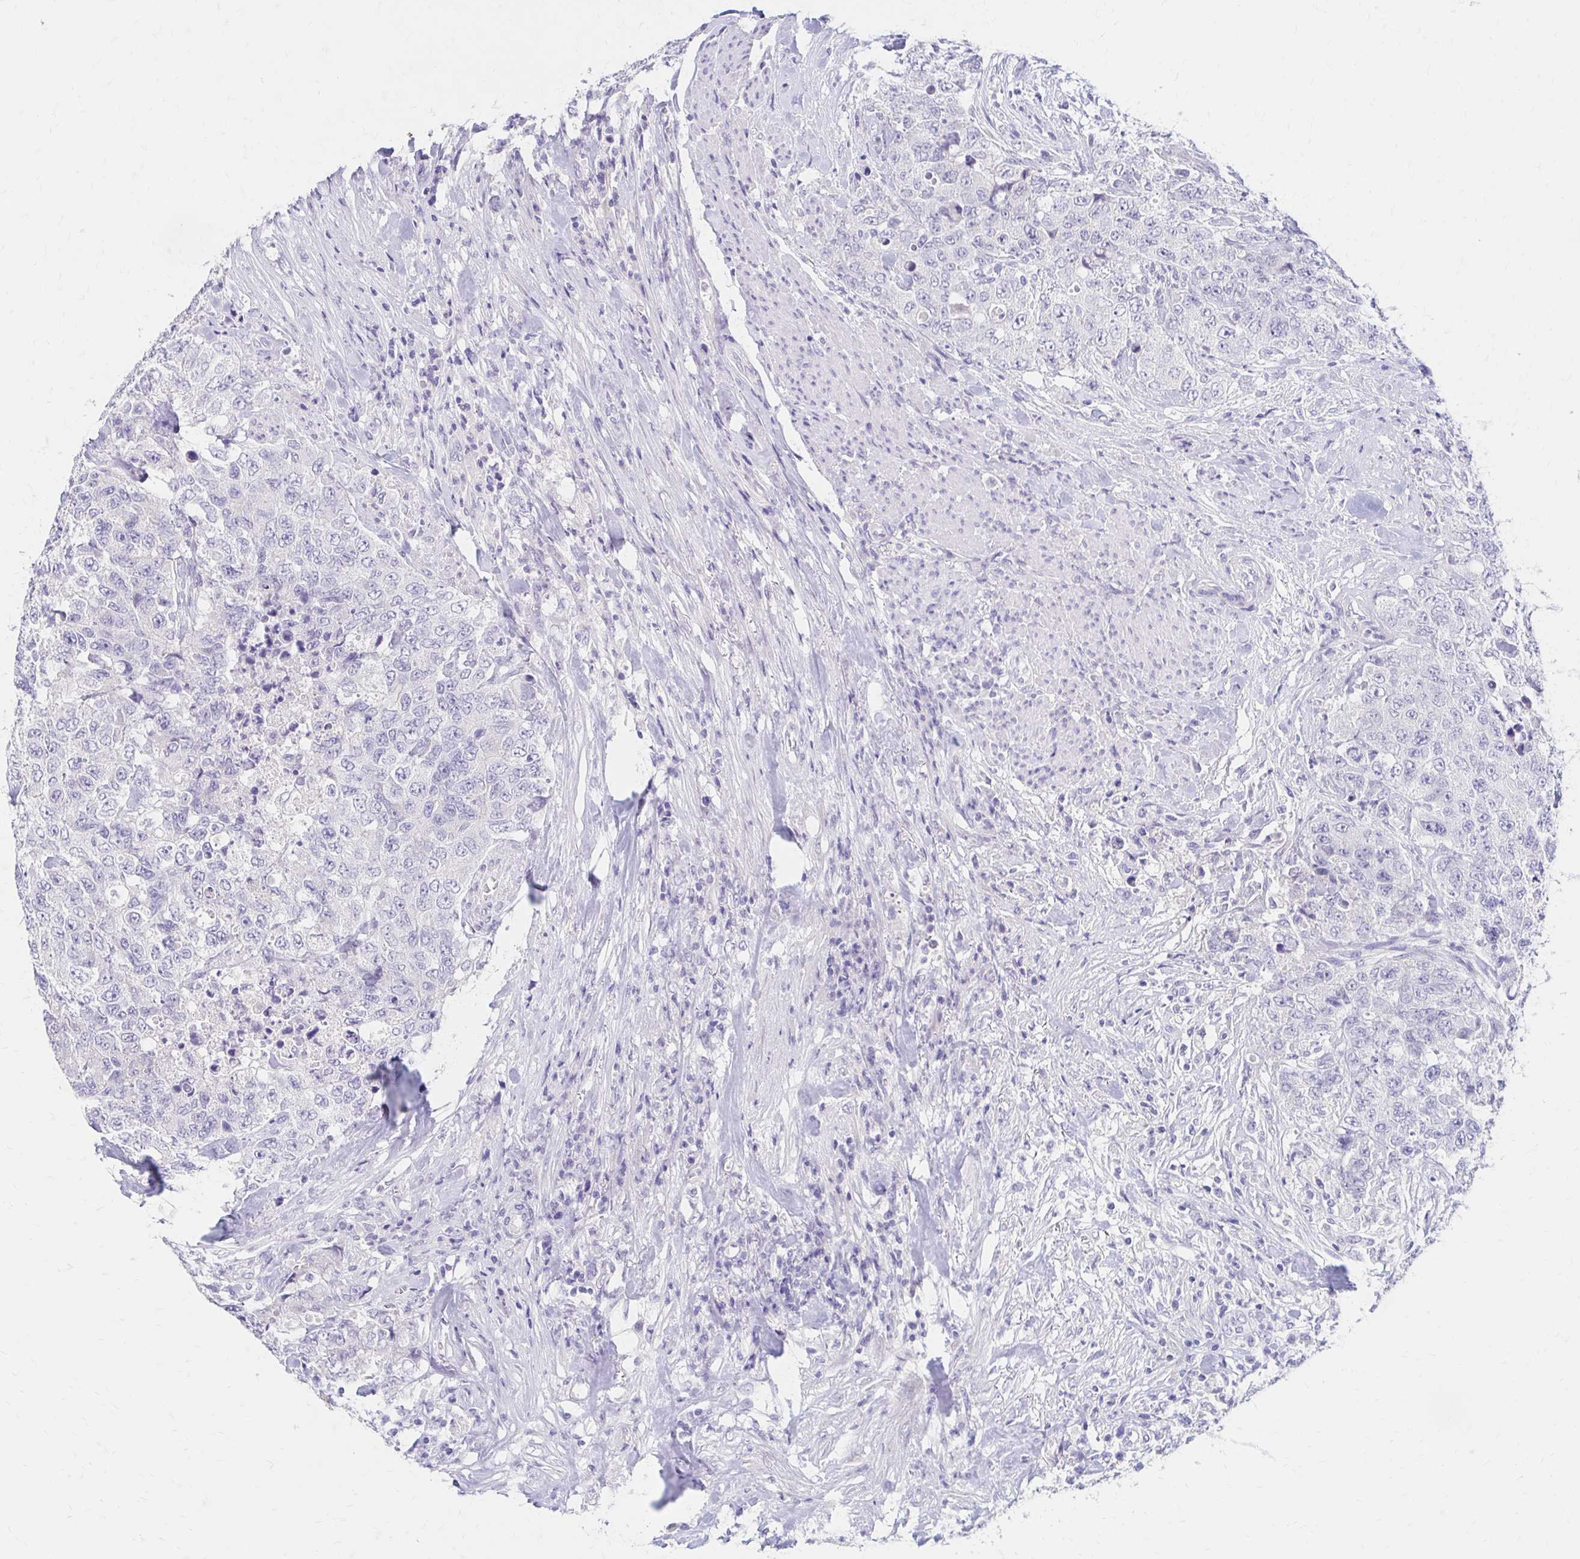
{"staining": {"intensity": "negative", "quantity": "none", "location": "none"}, "tissue": "urothelial cancer", "cell_type": "Tumor cells", "image_type": "cancer", "snomed": [{"axis": "morphology", "description": "Urothelial carcinoma, High grade"}, {"axis": "topography", "description": "Urinary bladder"}], "caption": "DAB immunohistochemical staining of urothelial cancer displays no significant staining in tumor cells.", "gene": "AZGP1", "patient": {"sex": "female", "age": 78}}